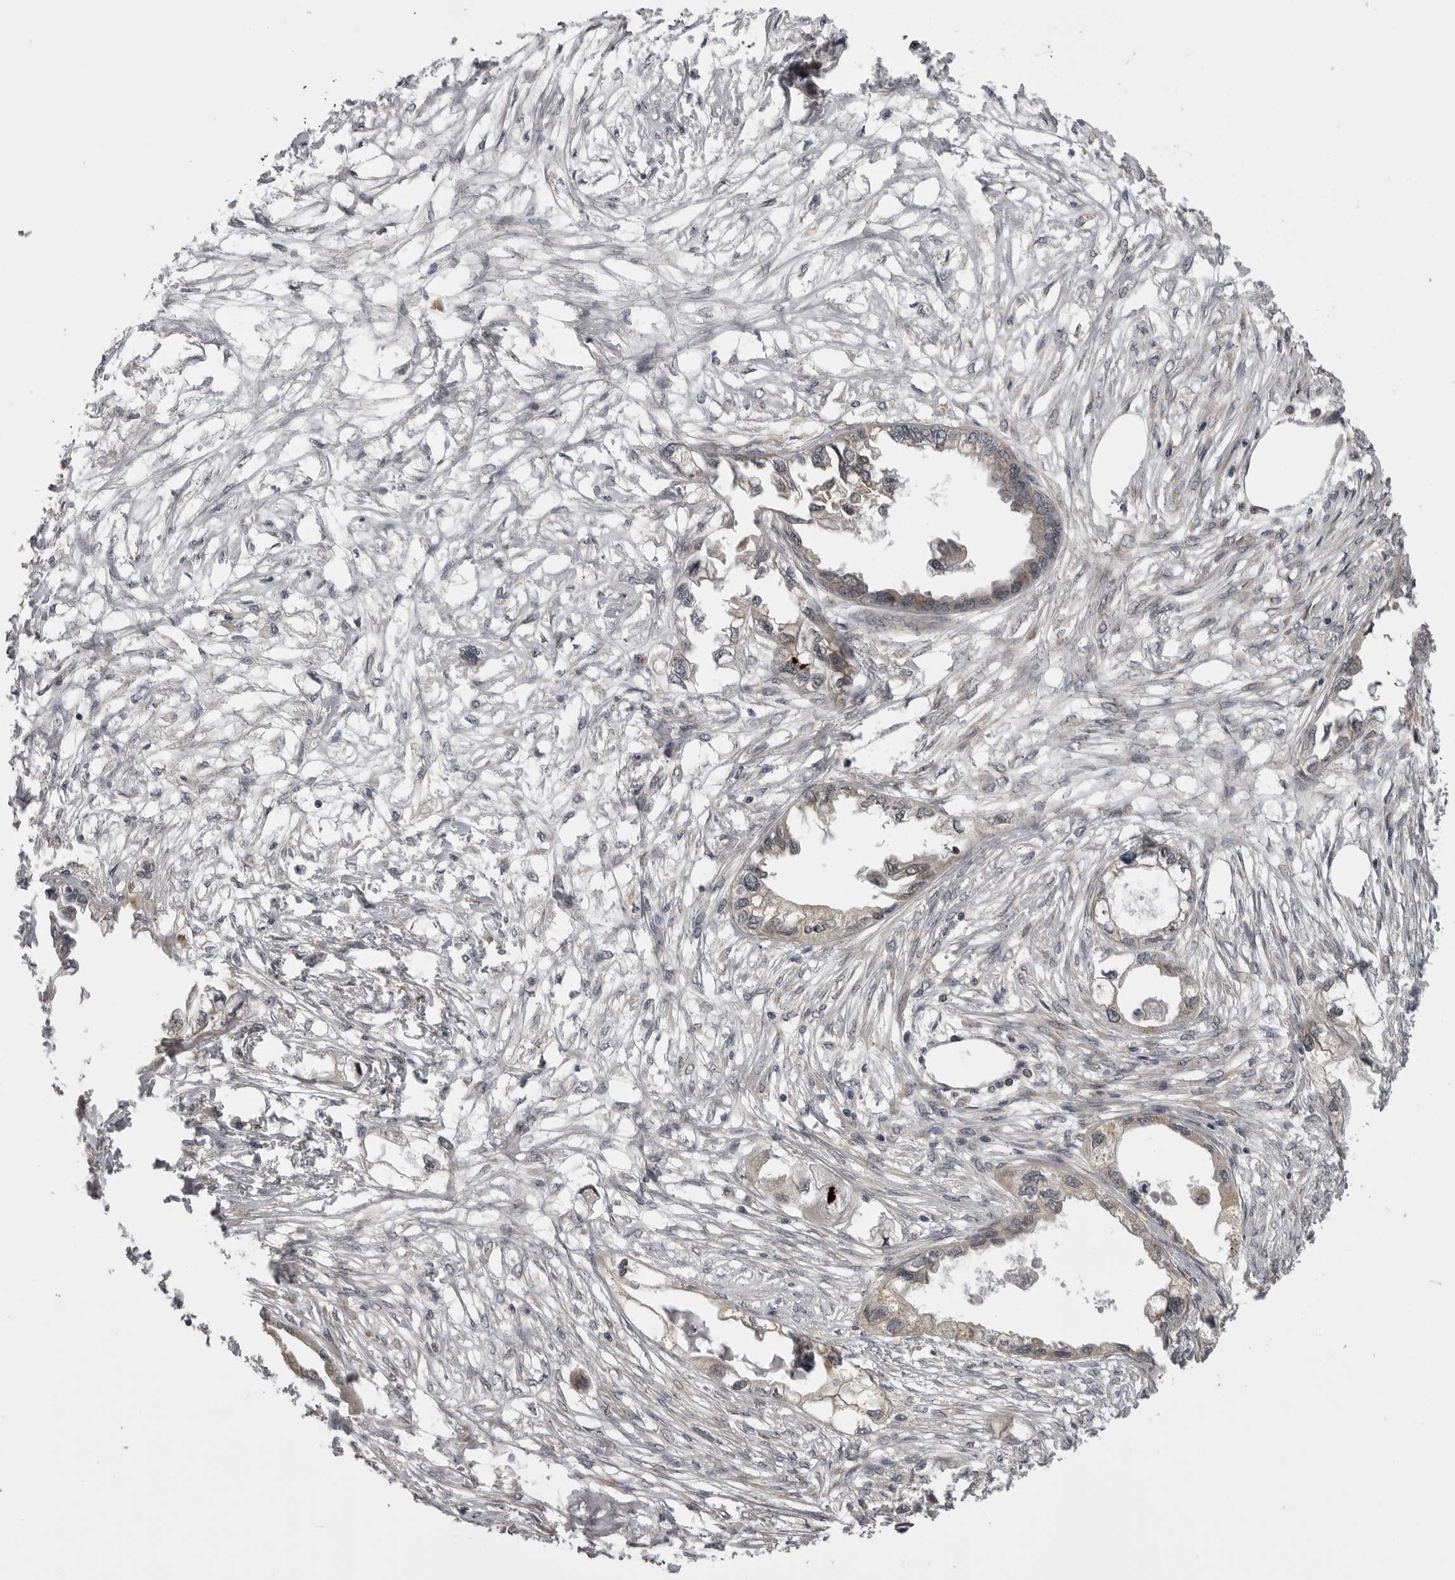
{"staining": {"intensity": "moderate", "quantity": ">75%", "location": "cytoplasmic/membranous"}, "tissue": "endometrial cancer", "cell_type": "Tumor cells", "image_type": "cancer", "snomed": [{"axis": "morphology", "description": "Adenocarcinoma, NOS"}, {"axis": "morphology", "description": "Adenocarcinoma, metastatic, NOS"}, {"axis": "topography", "description": "Adipose tissue"}, {"axis": "topography", "description": "Endometrium"}], "caption": "Protein expression analysis of adenocarcinoma (endometrial) shows moderate cytoplasmic/membranous expression in about >75% of tumor cells.", "gene": "PDCL", "patient": {"sex": "female", "age": 67}}